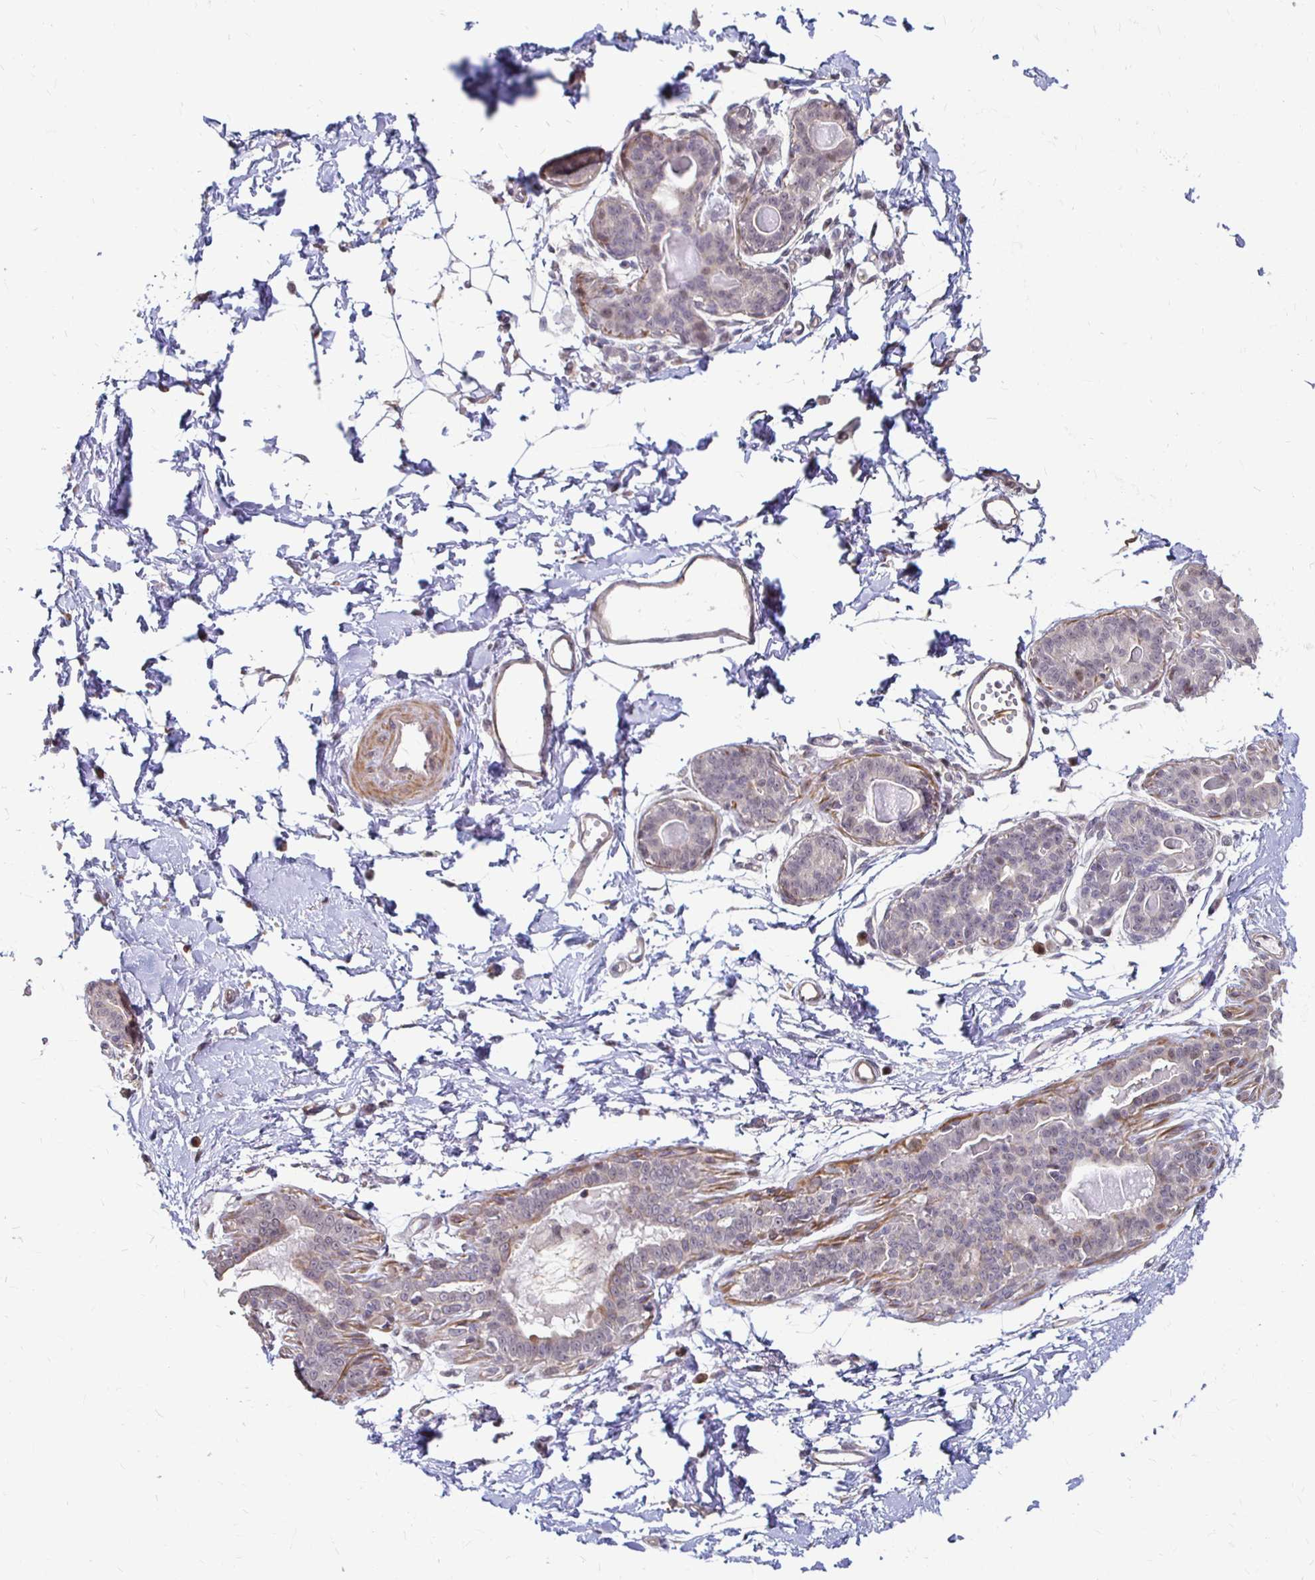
{"staining": {"intensity": "negative", "quantity": "none", "location": "none"}, "tissue": "breast", "cell_type": "Adipocytes", "image_type": "normal", "snomed": [{"axis": "morphology", "description": "Normal tissue, NOS"}, {"axis": "topography", "description": "Breast"}], "caption": "This is an IHC micrograph of unremarkable breast. There is no staining in adipocytes.", "gene": "CAPN11", "patient": {"sex": "female", "age": 45}}